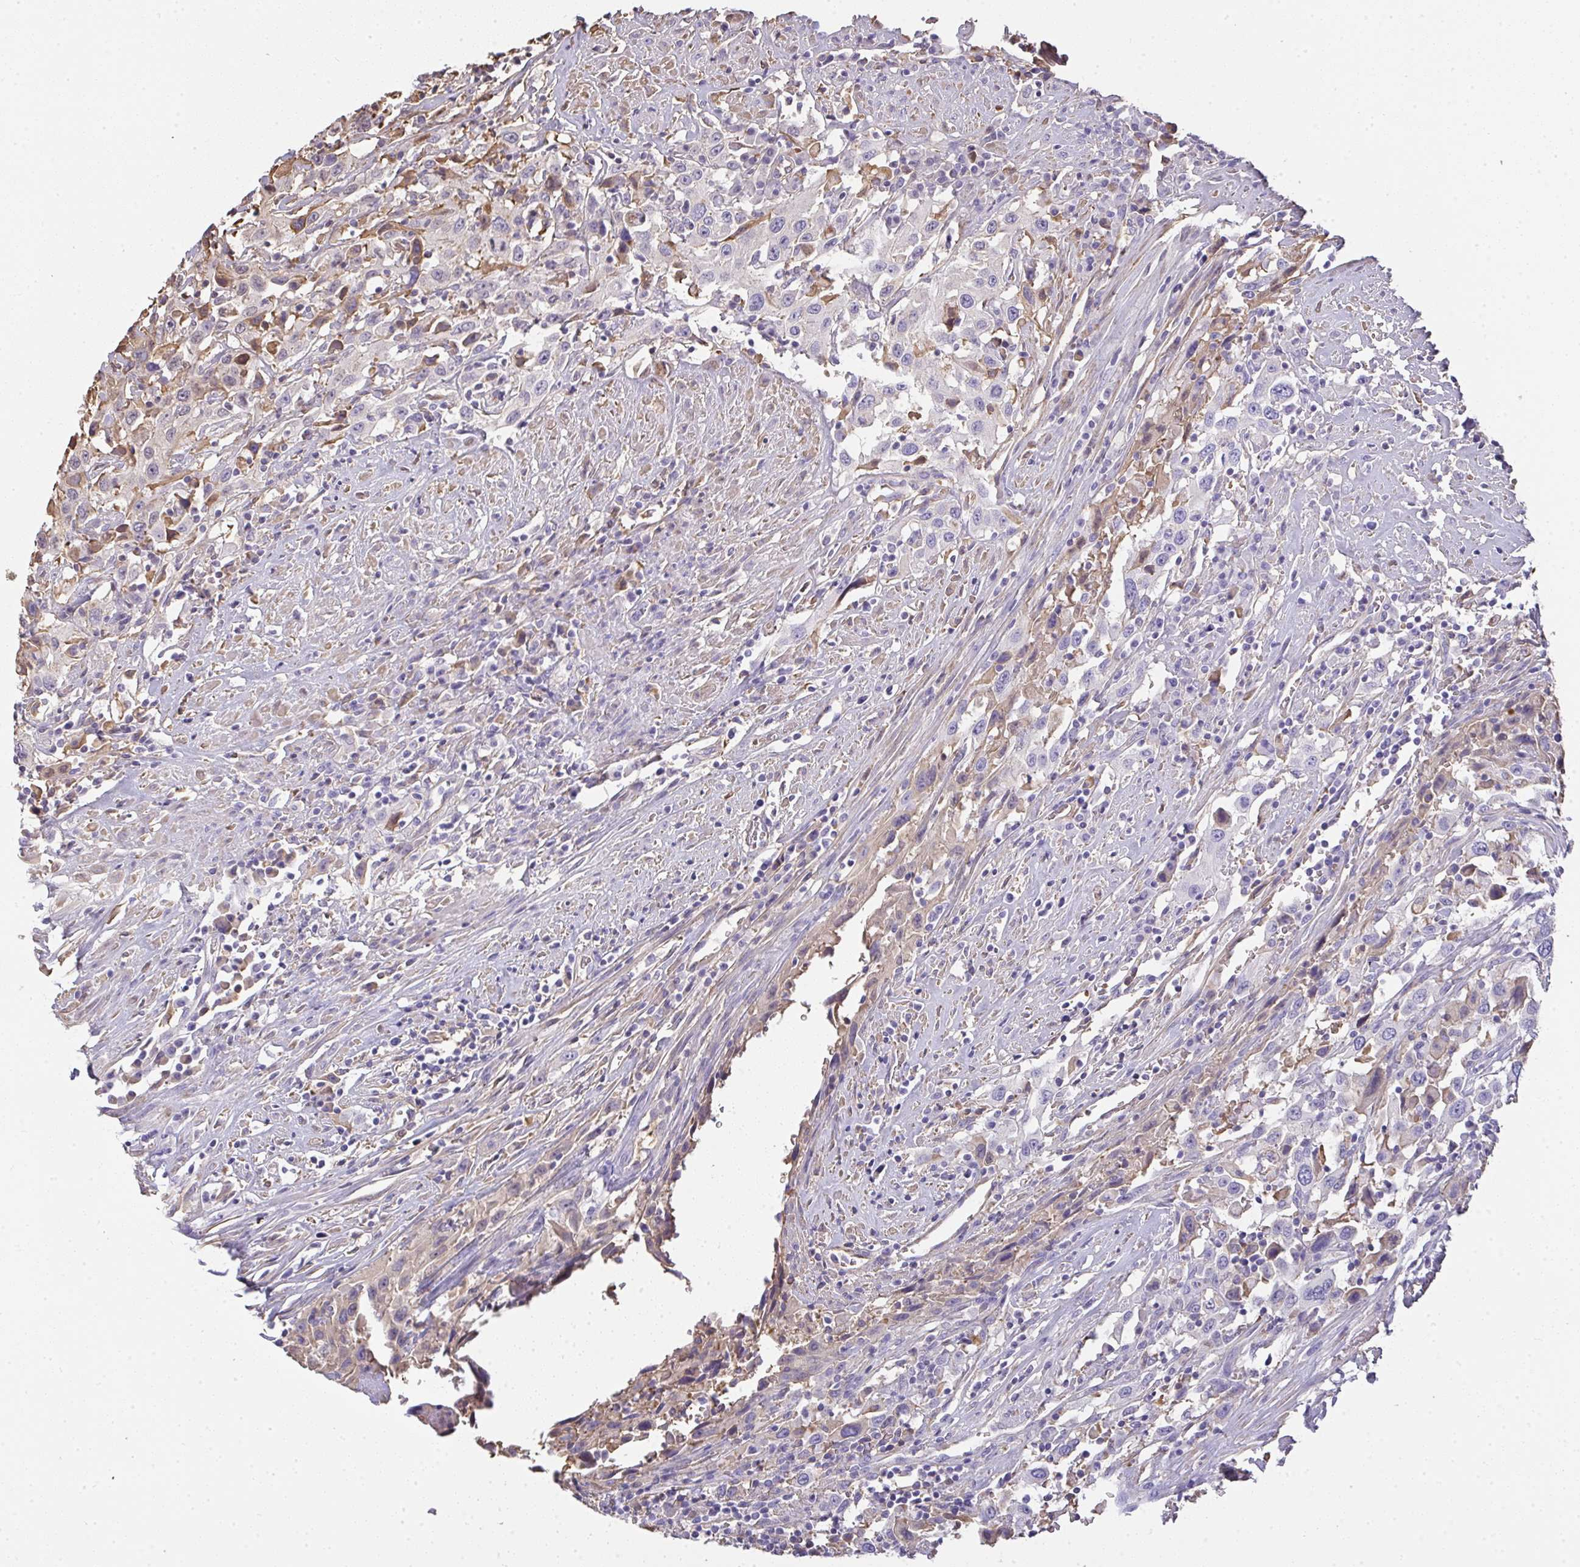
{"staining": {"intensity": "negative", "quantity": "none", "location": "none"}, "tissue": "urothelial cancer", "cell_type": "Tumor cells", "image_type": "cancer", "snomed": [{"axis": "morphology", "description": "Urothelial carcinoma, High grade"}, {"axis": "topography", "description": "Urinary bladder"}], "caption": "Micrograph shows no significant protein positivity in tumor cells of urothelial cancer. The staining was performed using DAB (3,3'-diaminobenzidine) to visualize the protein expression in brown, while the nuclei were stained in blue with hematoxylin (Magnification: 20x).", "gene": "SMYD5", "patient": {"sex": "male", "age": 61}}